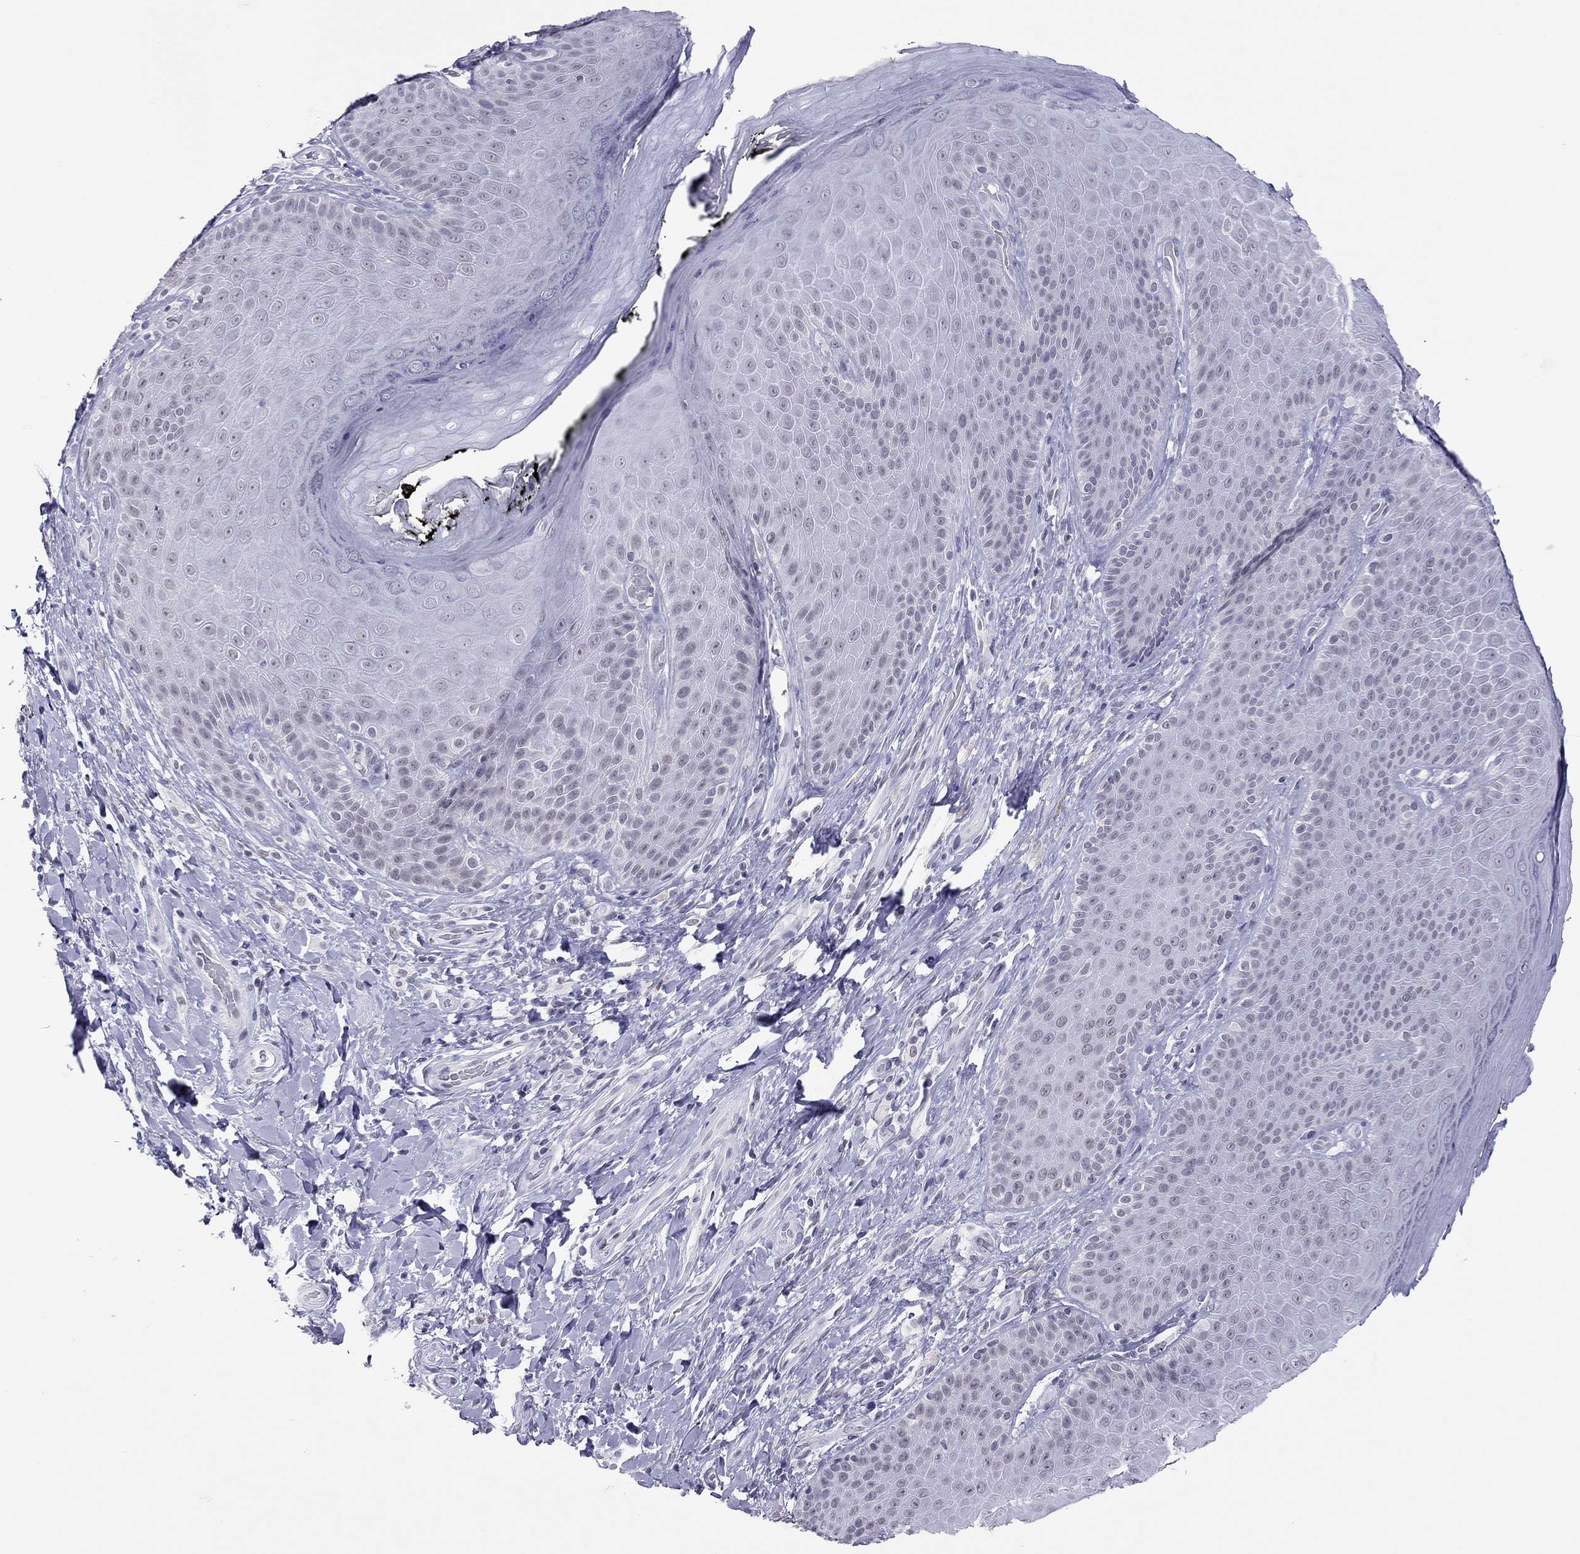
{"staining": {"intensity": "negative", "quantity": "none", "location": "none"}, "tissue": "skin", "cell_type": "Epidermal cells", "image_type": "normal", "snomed": [{"axis": "morphology", "description": "Normal tissue, NOS"}, {"axis": "topography", "description": "Skeletal muscle"}, {"axis": "topography", "description": "Anal"}, {"axis": "topography", "description": "Peripheral nerve tissue"}], "caption": "This histopathology image is of benign skin stained with IHC to label a protein in brown with the nuclei are counter-stained blue. There is no expression in epidermal cells.", "gene": "JHY", "patient": {"sex": "male", "age": 53}}